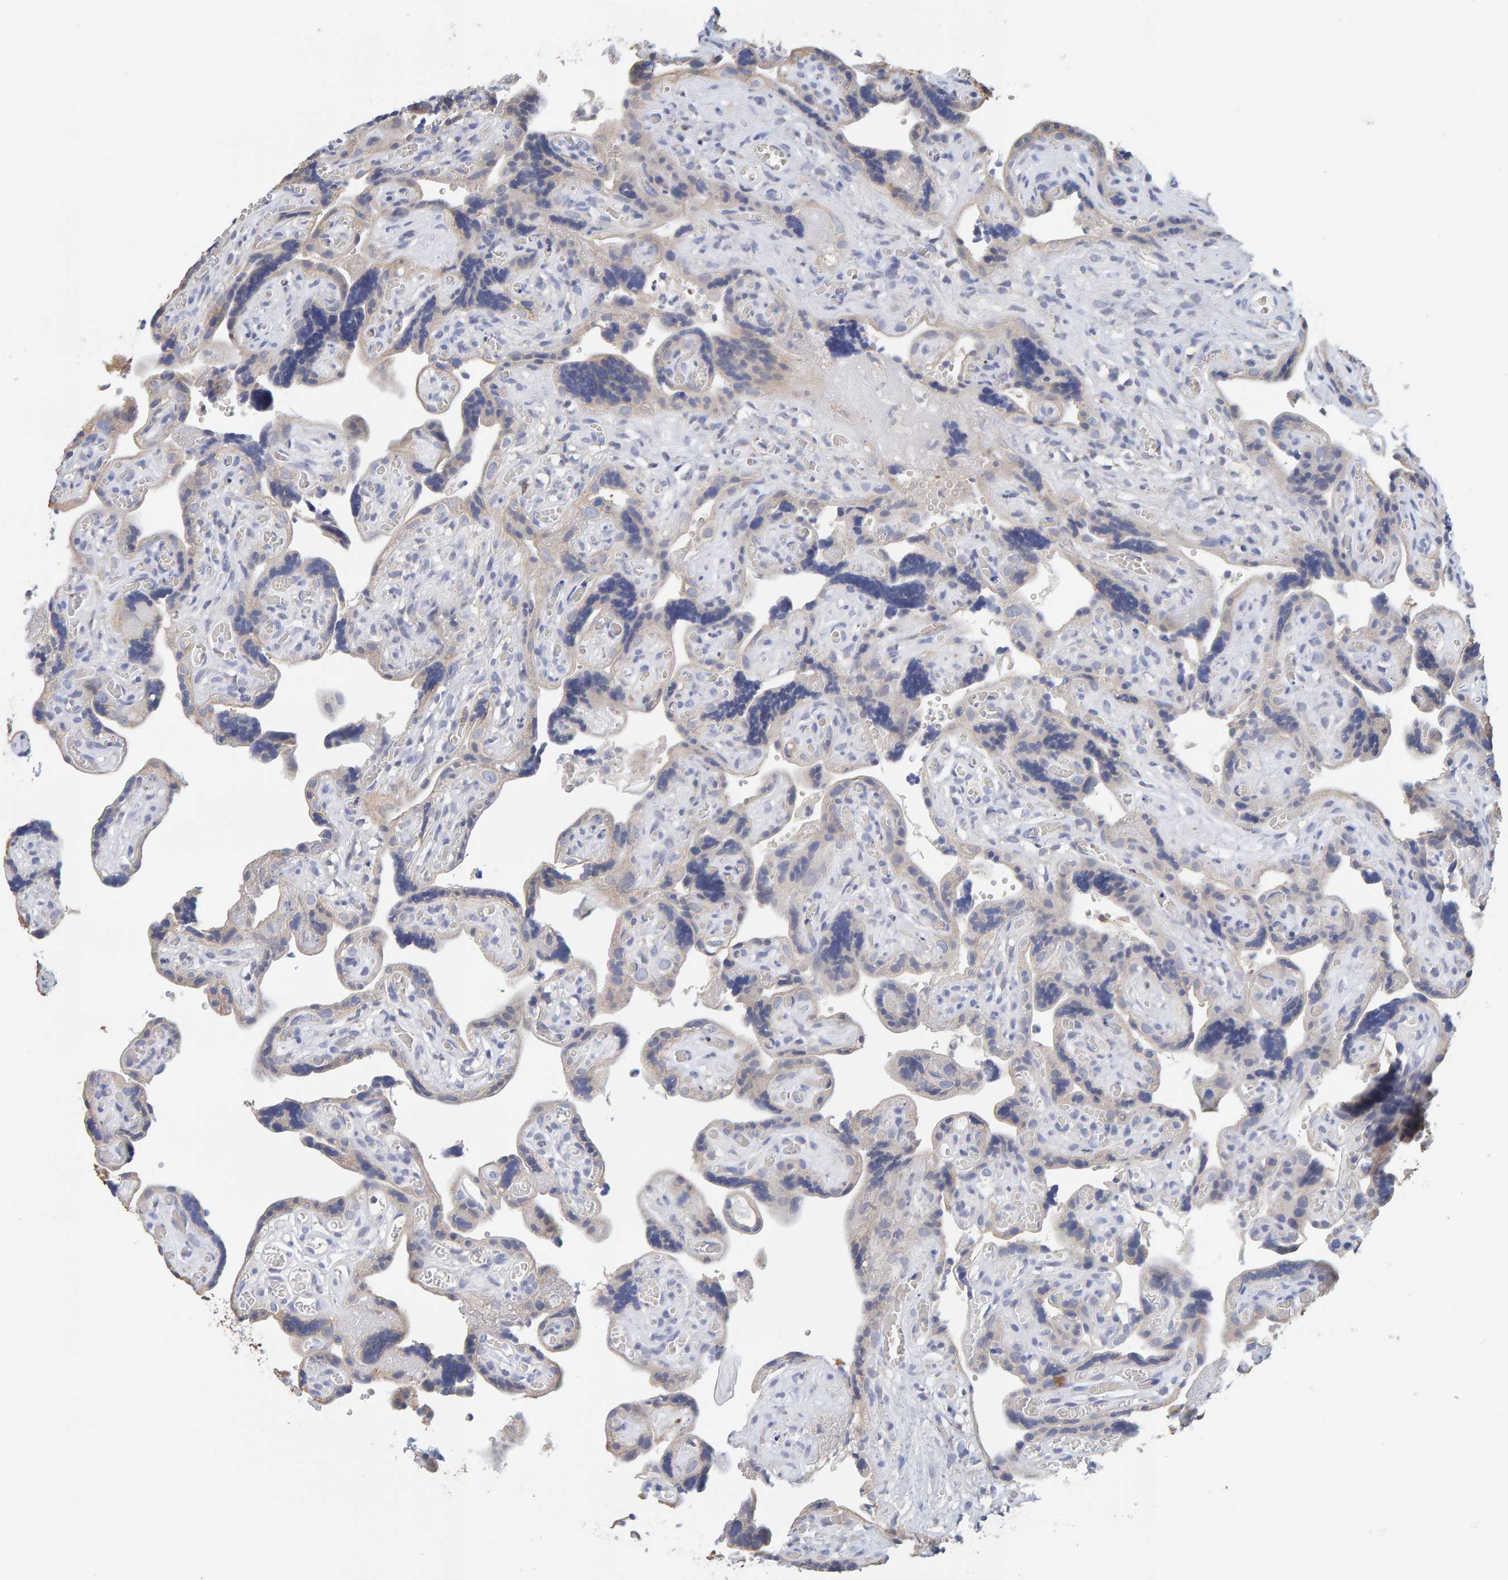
{"staining": {"intensity": "moderate", "quantity": ">75%", "location": "cytoplasmic/membranous"}, "tissue": "placenta", "cell_type": "Decidual cells", "image_type": "normal", "snomed": [{"axis": "morphology", "description": "Normal tissue, NOS"}, {"axis": "topography", "description": "Placenta"}], "caption": "Placenta stained with a brown dye displays moderate cytoplasmic/membranous positive expression in approximately >75% of decidual cells.", "gene": "SGPL1", "patient": {"sex": "female", "age": 30}}